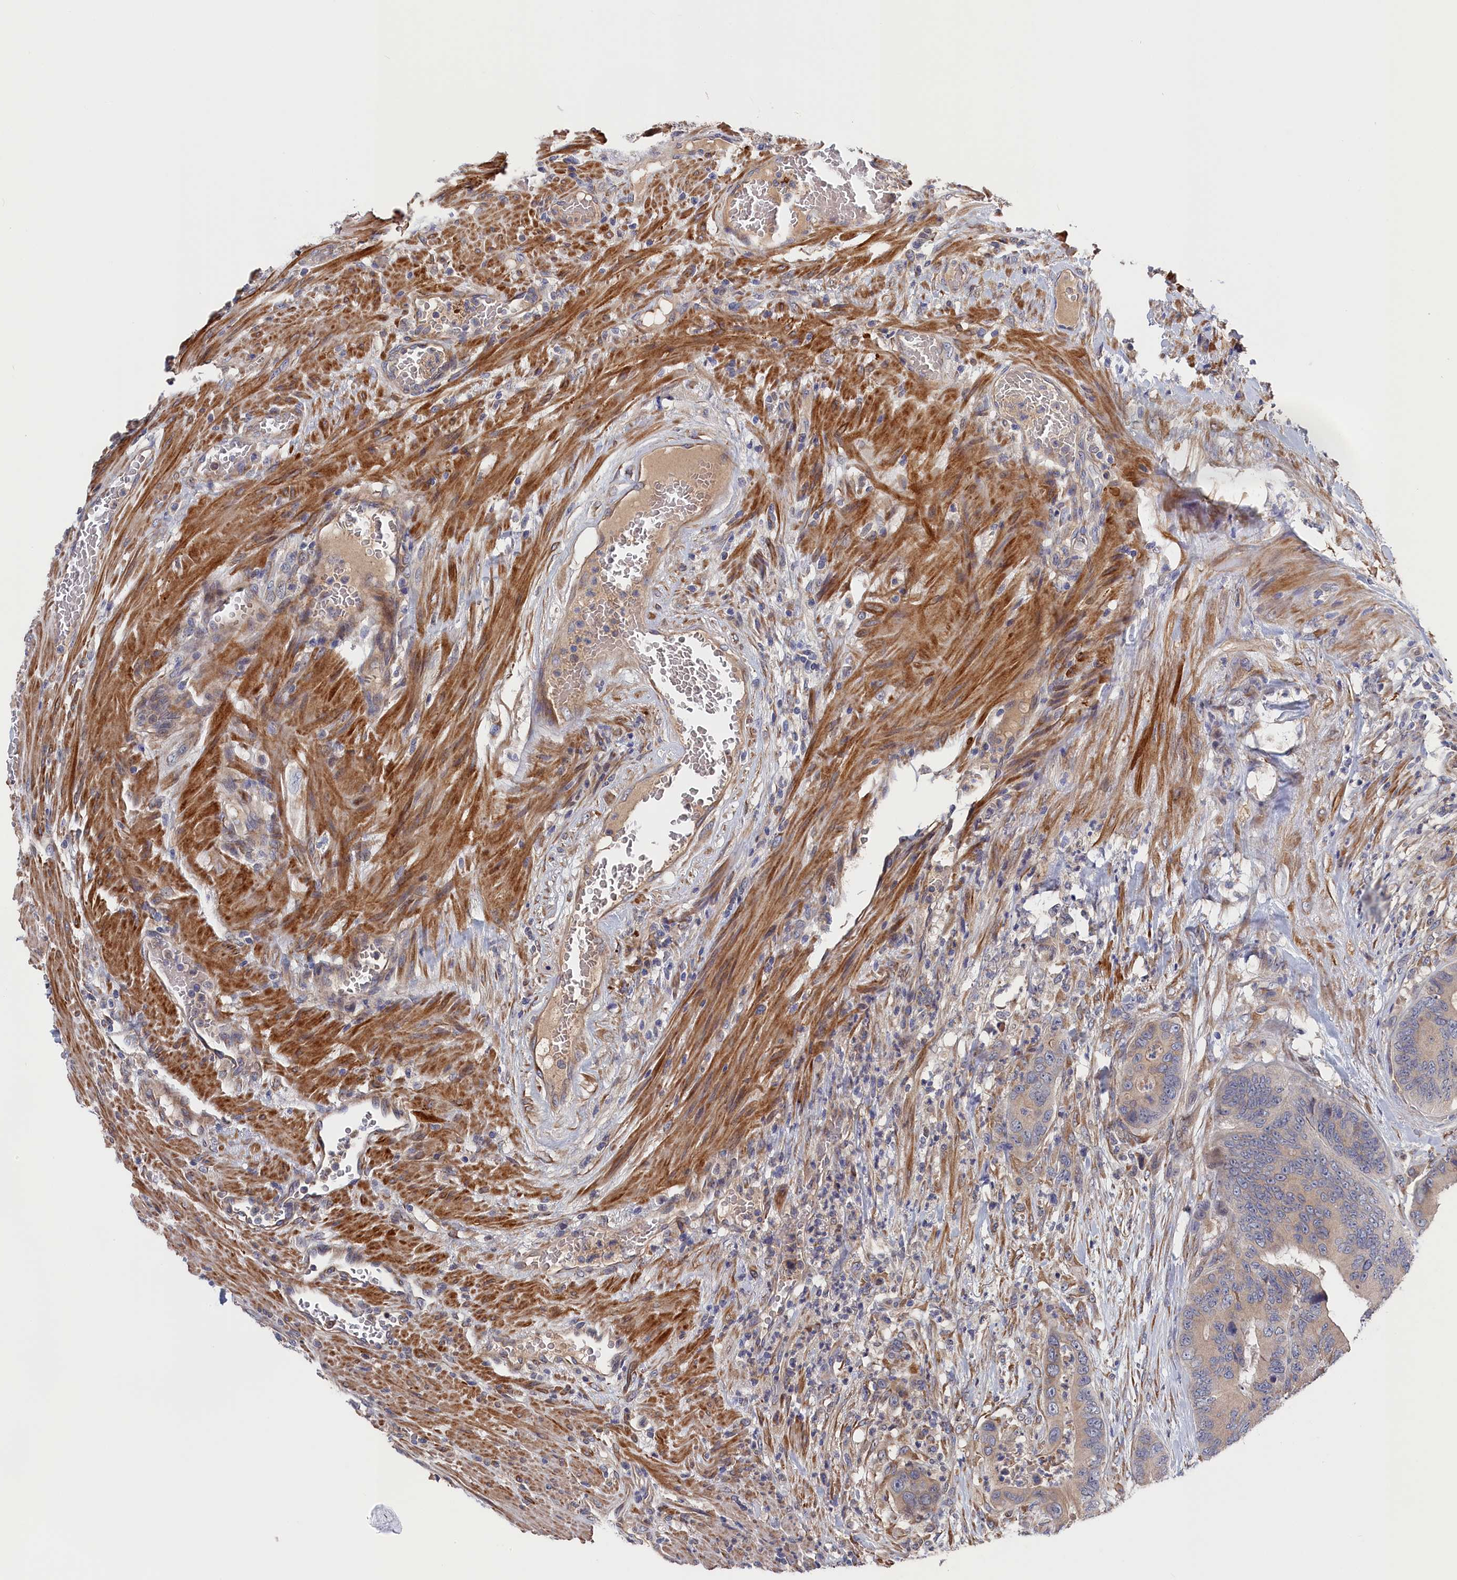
{"staining": {"intensity": "weak", "quantity": "25%-75%", "location": "cytoplasmic/membranous"}, "tissue": "colorectal cancer", "cell_type": "Tumor cells", "image_type": "cancer", "snomed": [{"axis": "morphology", "description": "Adenocarcinoma, NOS"}, {"axis": "topography", "description": "Colon"}], "caption": "Immunohistochemistry (IHC) of adenocarcinoma (colorectal) exhibits low levels of weak cytoplasmic/membranous expression in about 25%-75% of tumor cells.", "gene": "CYB5D2", "patient": {"sex": "male", "age": 84}}